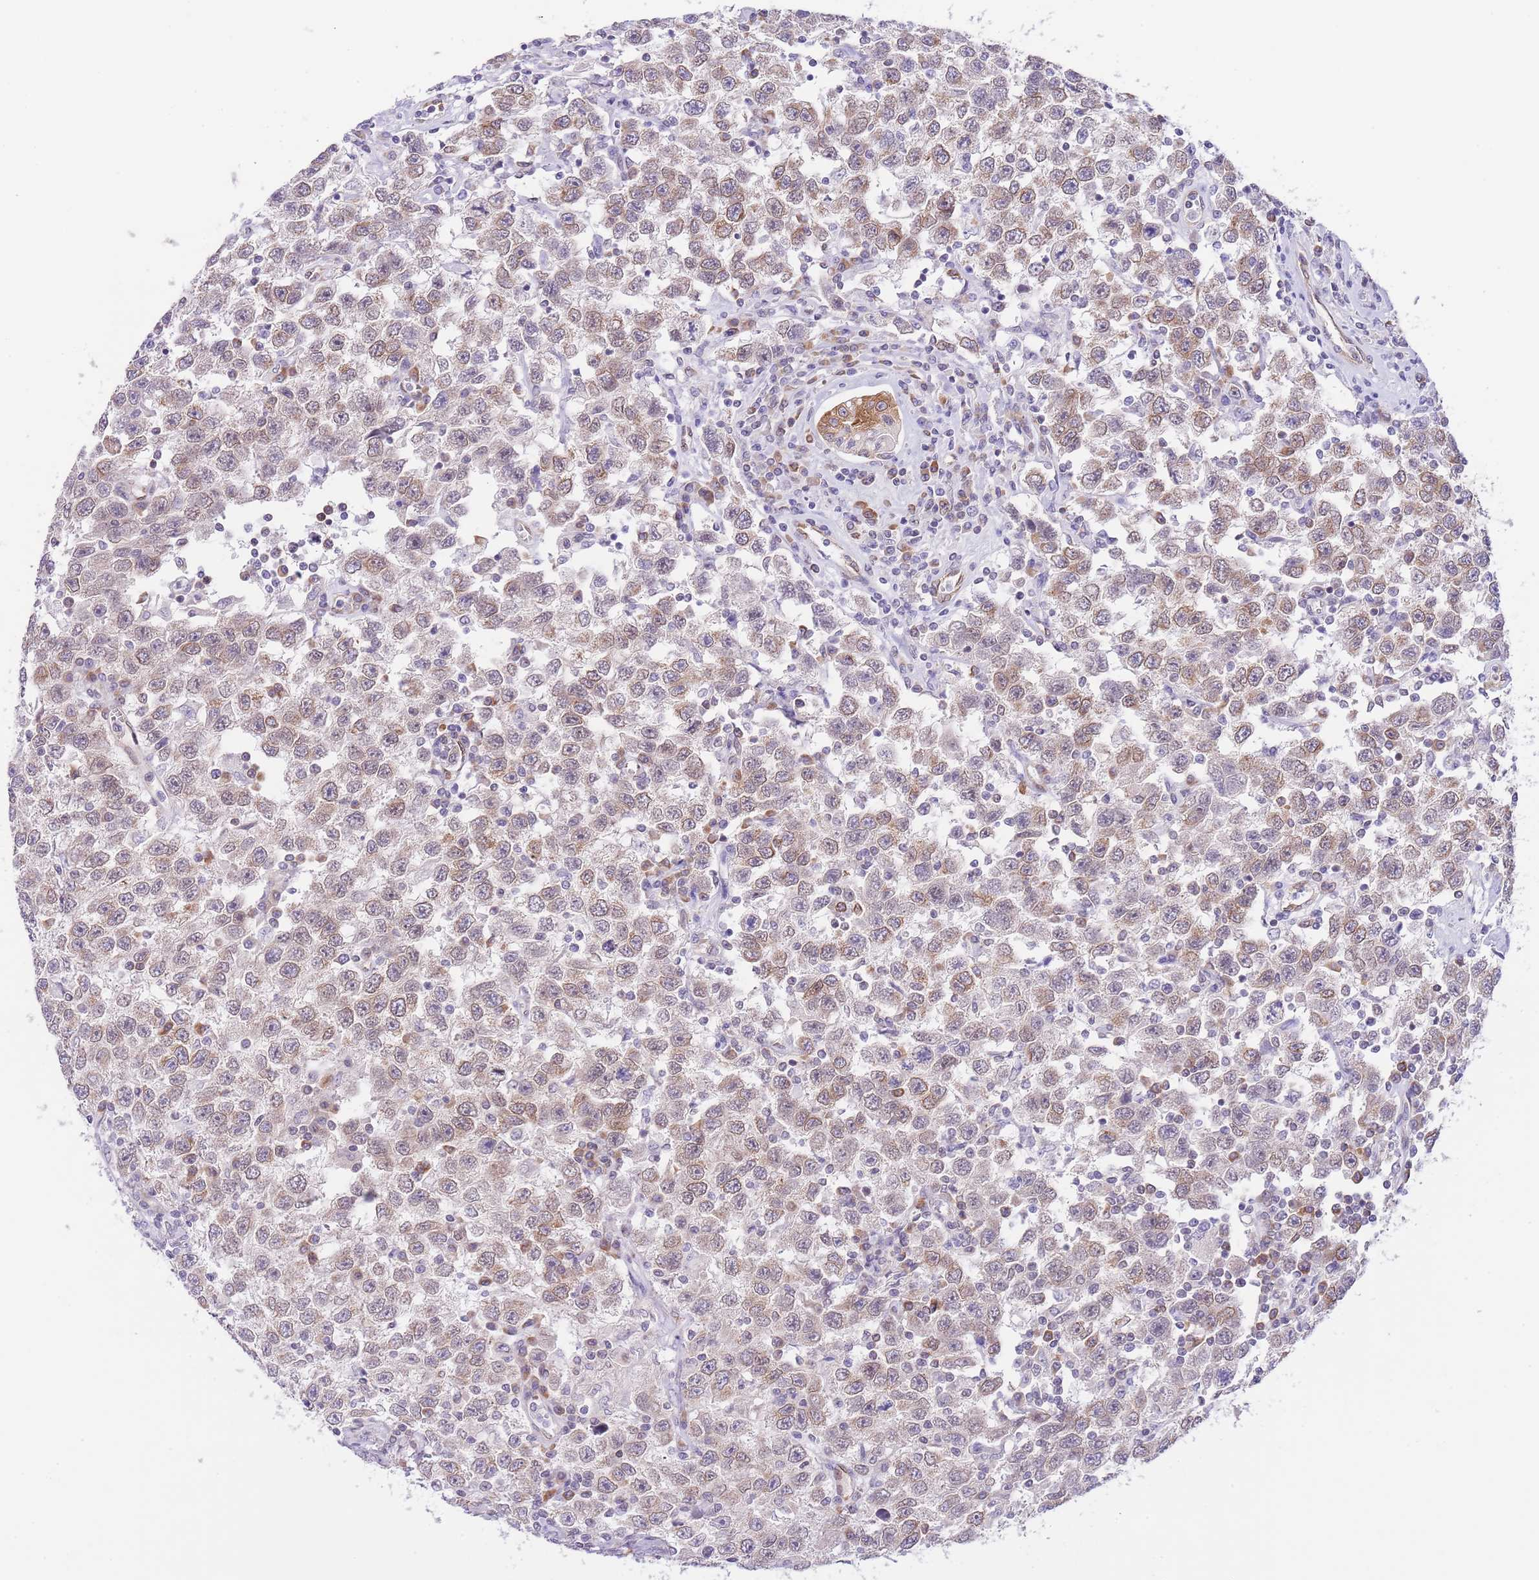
{"staining": {"intensity": "weak", "quantity": ">75%", "location": "cytoplasmic/membranous"}, "tissue": "testis cancer", "cell_type": "Tumor cells", "image_type": "cancer", "snomed": [{"axis": "morphology", "description": "Seminoma, NOS"}, {"axis": "topography", "description": "Testis"}], "caption": "This photomicrograph demonstrates testis cancer stained with immunohistochemistry (IHC) to label a protein in brown. The cytoplasmic/membranous of tumor cells show weak positivity for the protein. Nuclei are counter-stained blue.", "gene": "EBPL", "patient": {"sex": "male", "age": 41}}